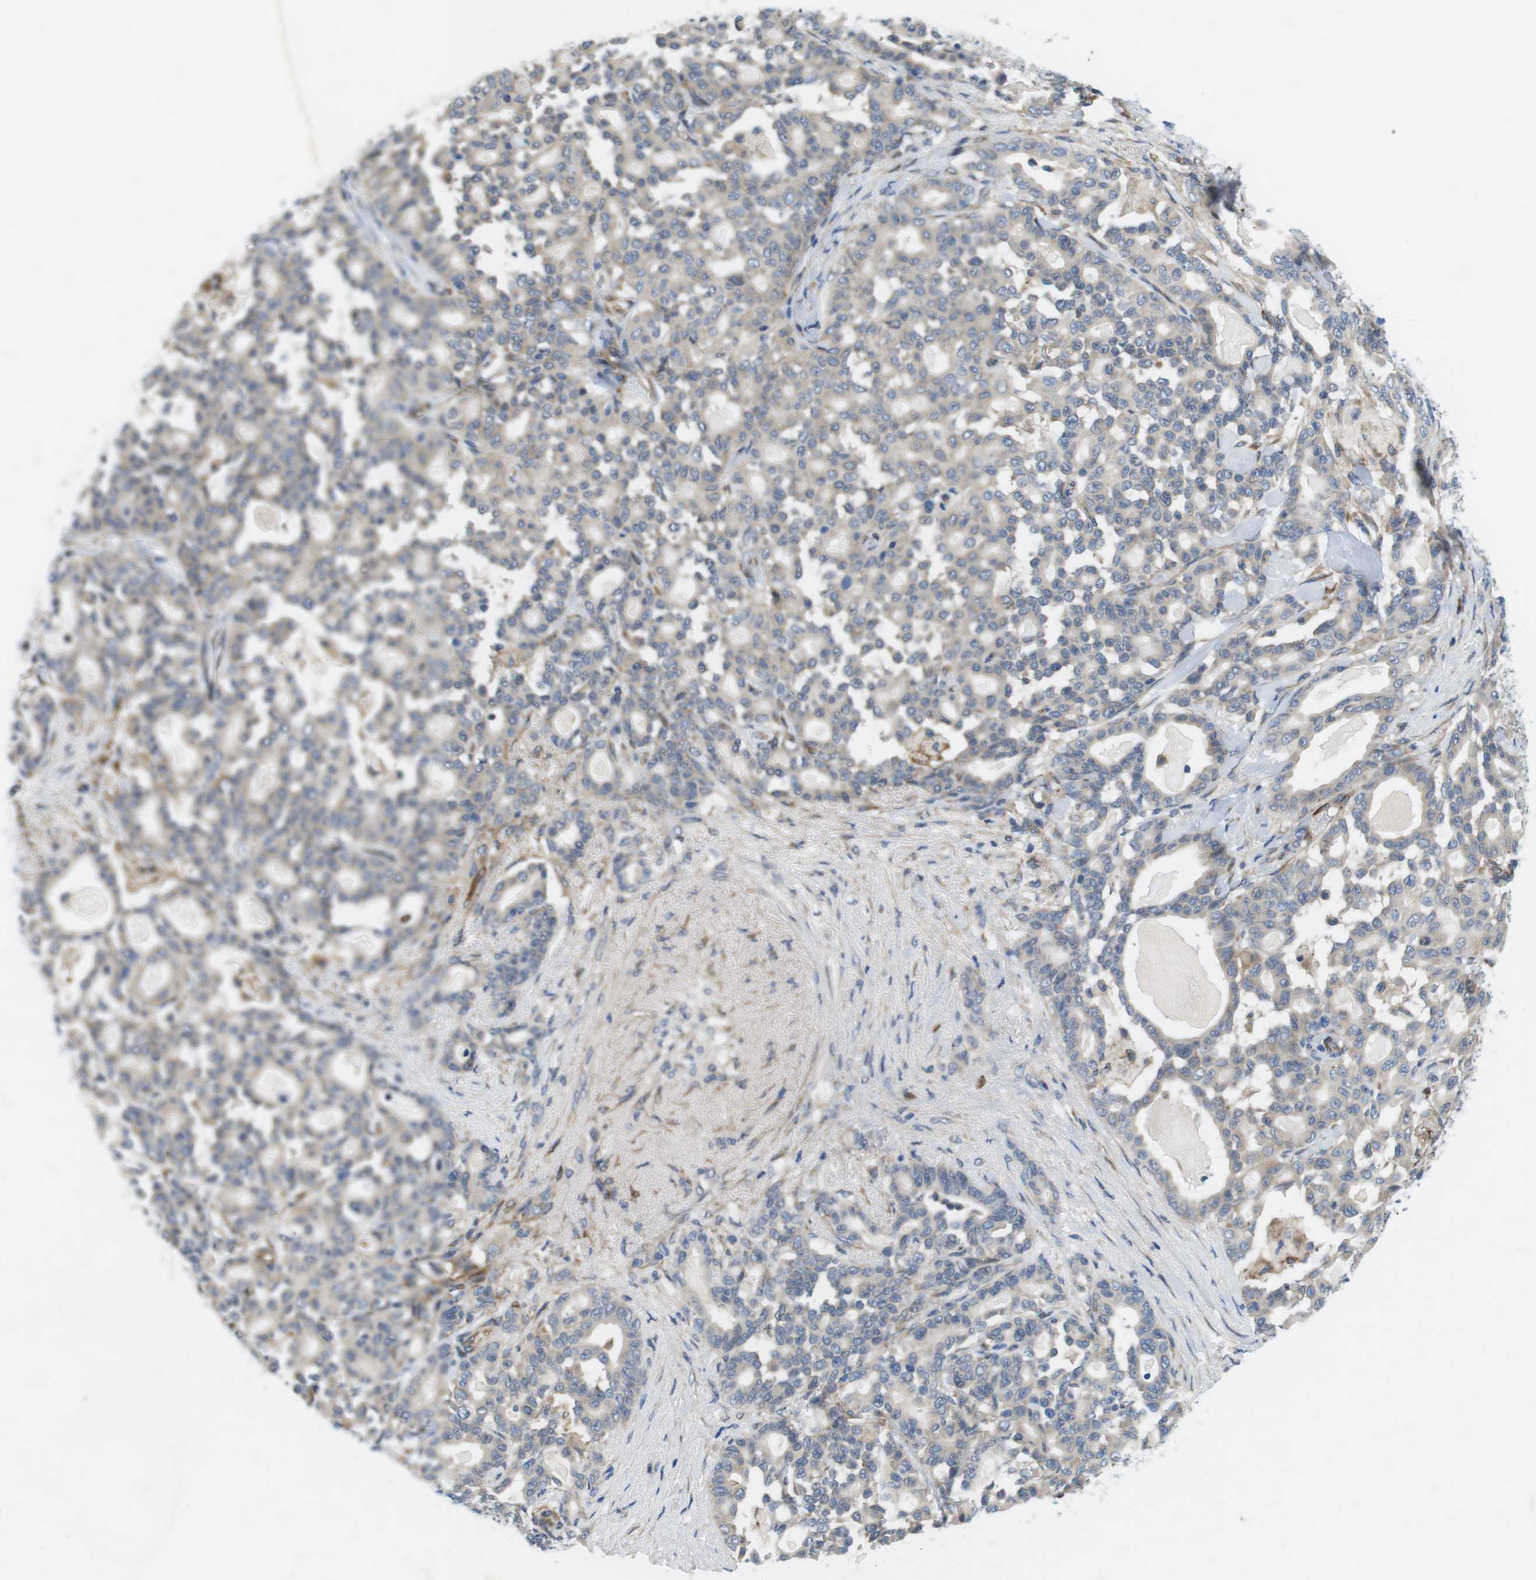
{"staining": {"intensity": "negative", "quantity": "none", "location": "none"}, "tissue": "pancreatic cancer", "cell_type": "Tumor cells", "image_type": "cancer", "snomed": [{"axis": "morphology", "description": "Adenocarcinoma, NOS"}, {"axis": "topography", "description": "Pancreas"}], "caption": "IHC photomicrograph of neoplastic tissue: pancreatic cancer (adenocarcinoma) stained with DAB displays no significant protein staining in tumor cells.", "gene": "DCLK1", "patient": {"sex": "male", "age": 63}}